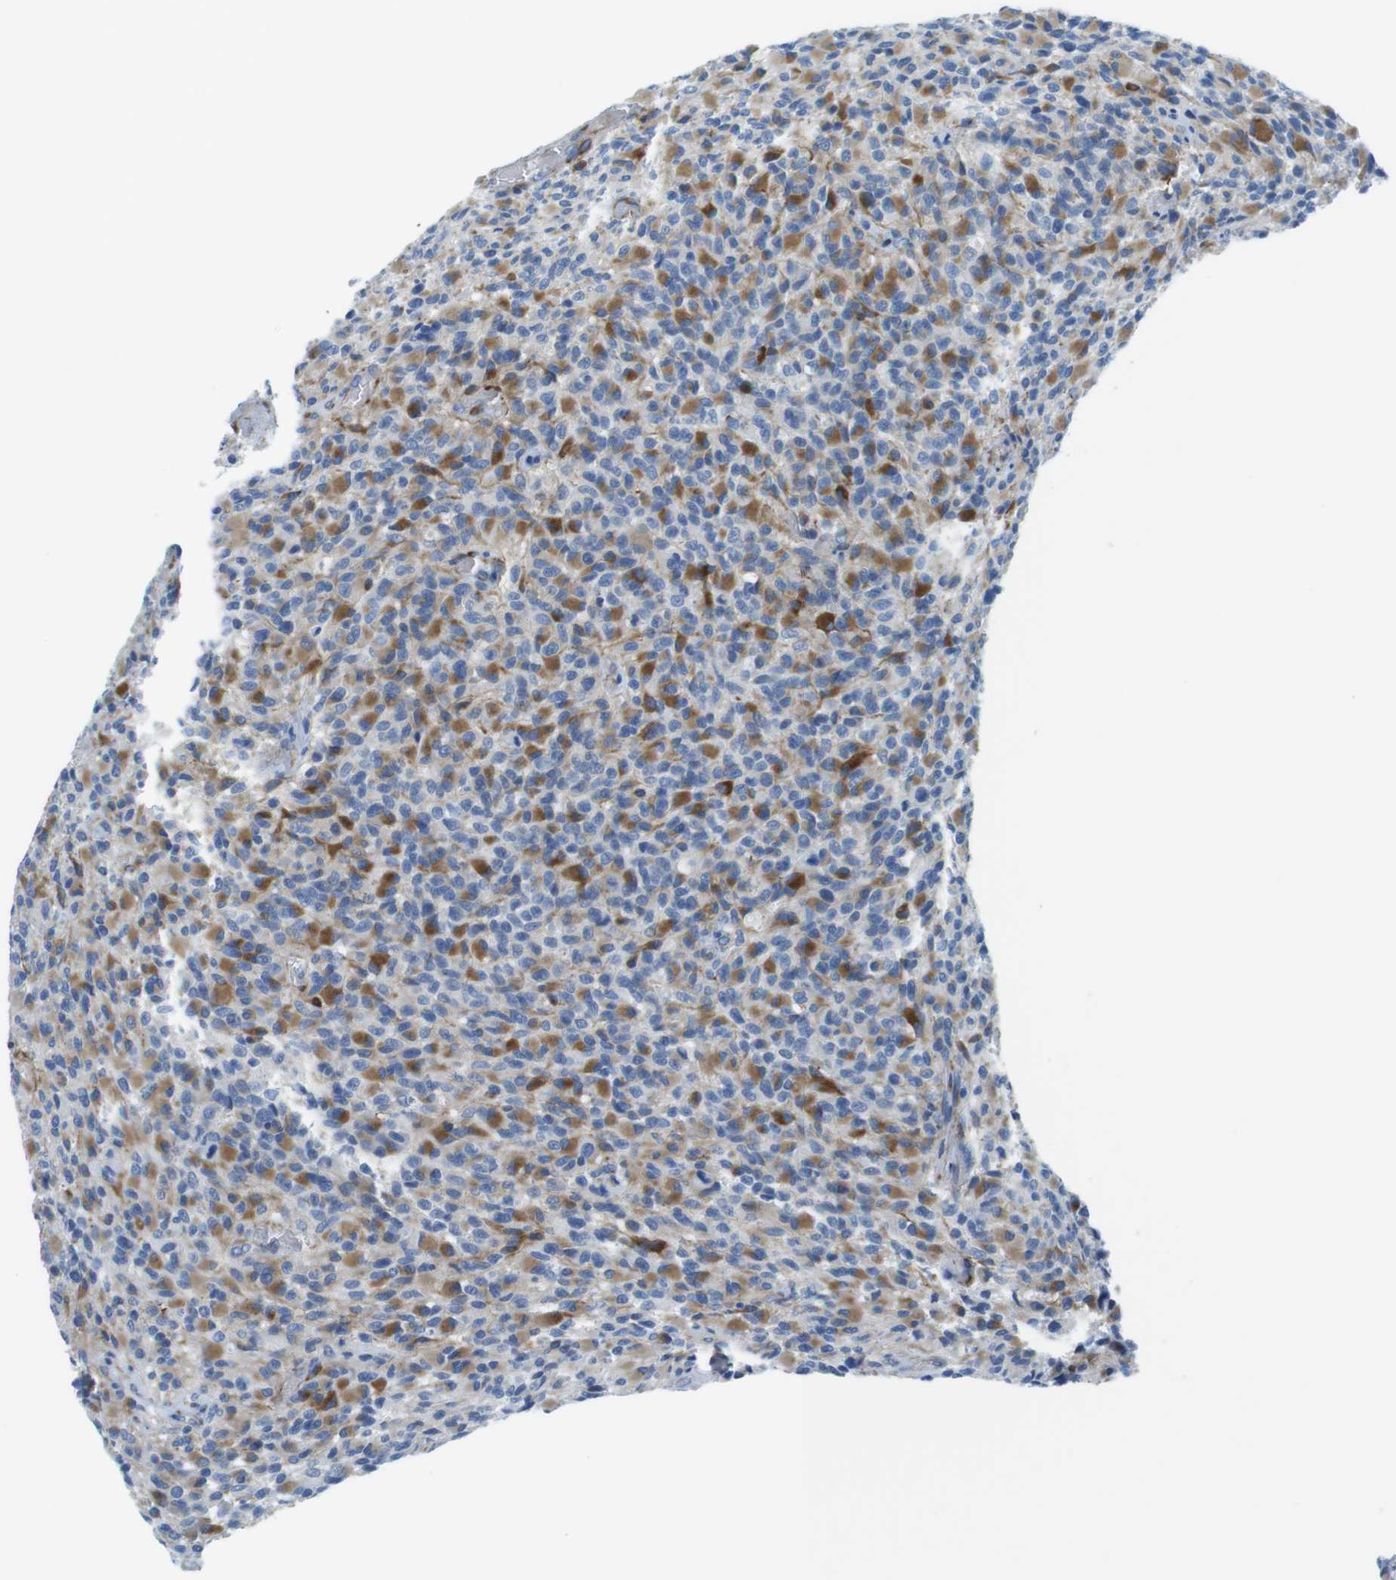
{"staining": {"intensity": "moderate", "quantity": "25%-75%", "location": "cytoplasmic/membranous"}, "tissue": "glioma", "cell_type": "Tumor cells", "image_type": "cancer", "snomed": [{"axis": "morphology", "description": "Glioma, malignant, High grade"}, {"axis": "topography", "description": "Brain"}], "caption": "Immunohistochemistry (IHC) staining of malignant high-grade glioma, which reveals medium levels of moderate cytoplasmic/membranous expression in about 25%-75% of tumor cells indicating moderate cytoplasmic/membranous protein staining. The staining was performed using DAB (brown) for protein detection and nuclei were counterstained in hematoxylin (blue).", "gene": "EMP2", "patient": {"sex": "male", "age": 71}}